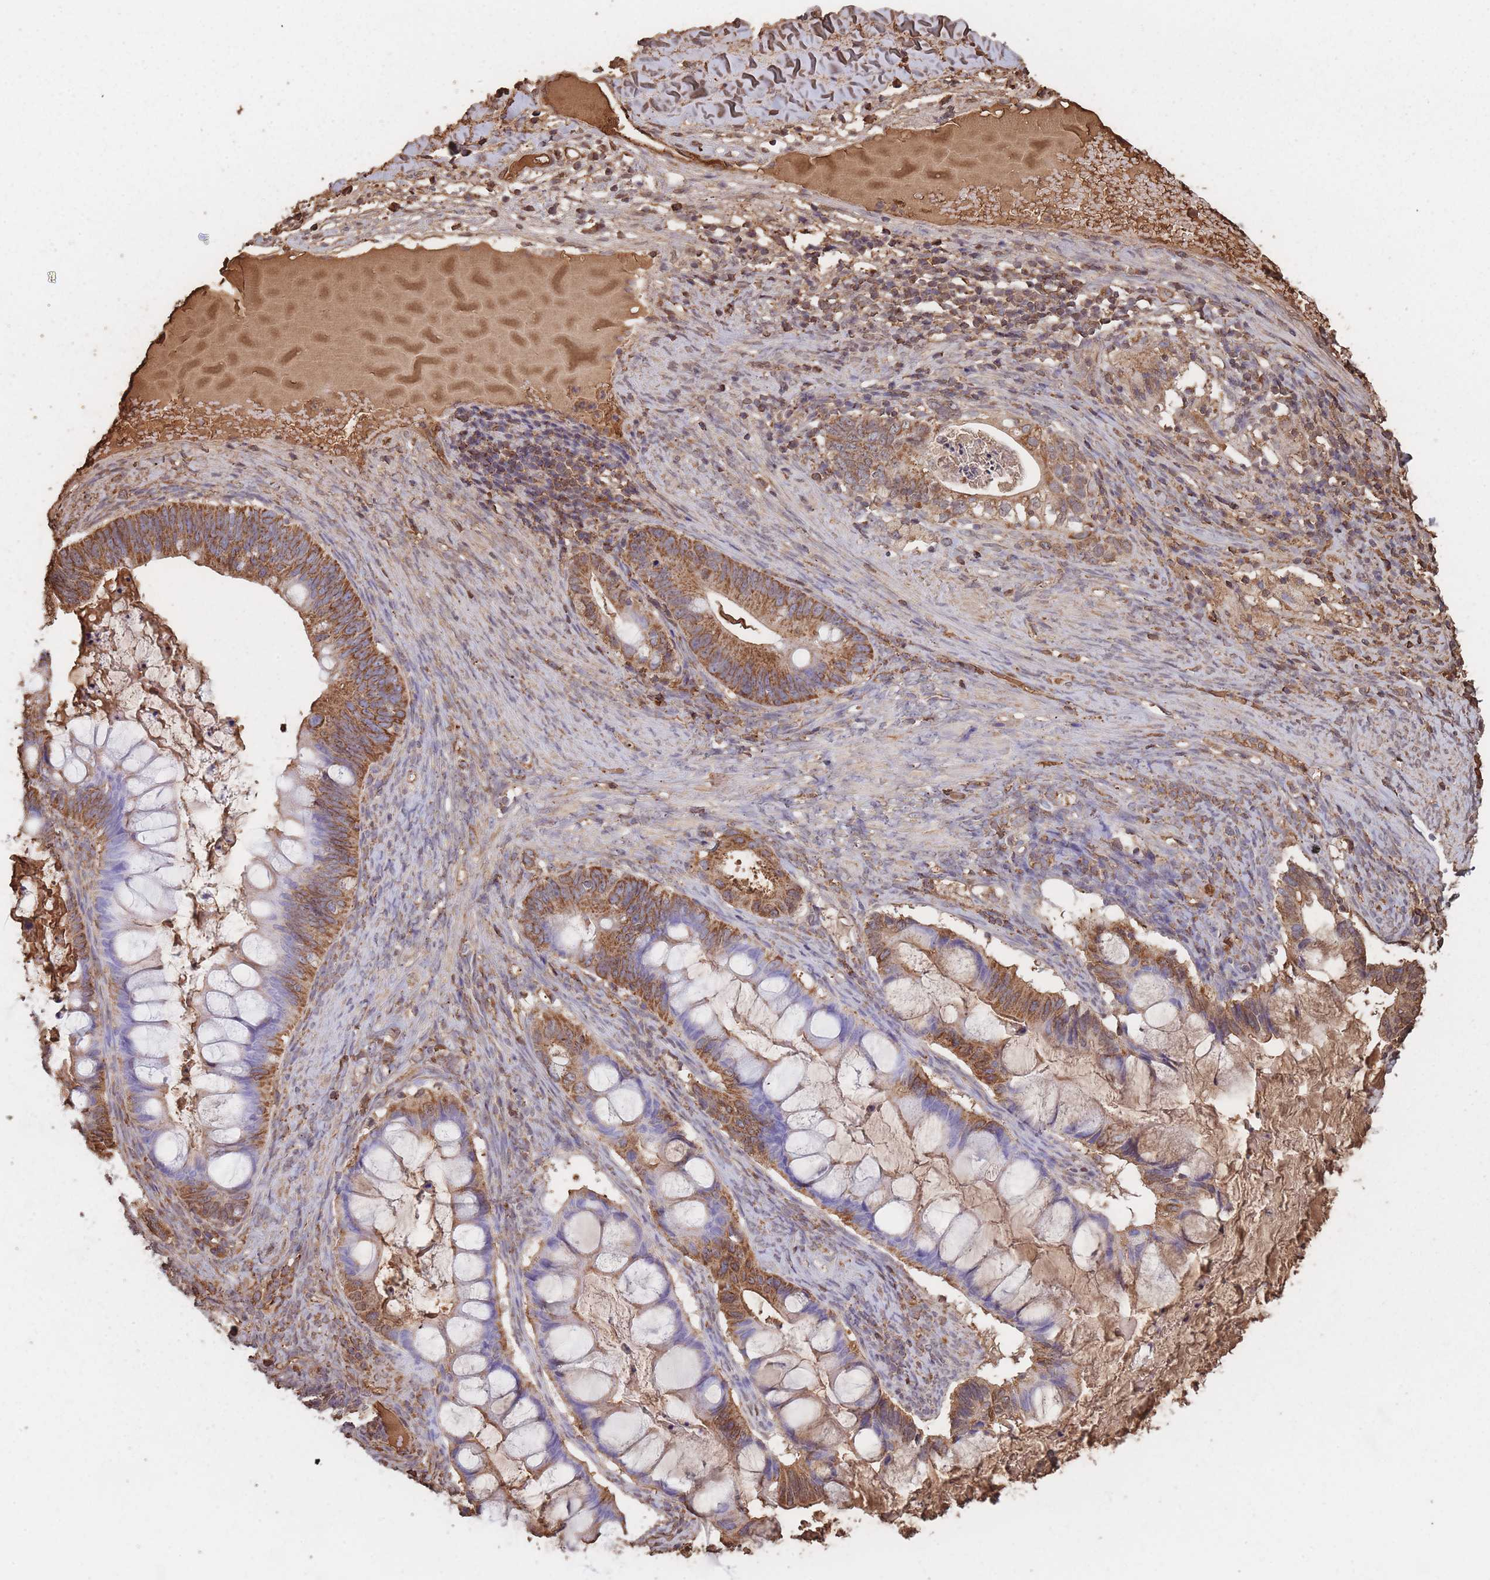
{"staining": {"intensity": "moderate", "quantity": ">75%", "location": "cytoplasmic/membranous"}, "tissue": "ovarian cancer", "cell_type": "Tumor cells", "image_type": "cancer", "snomed": [{"axis": "morphology", "description": "Cystadenocarcinoma, mucinous, NOS"}, {"axis": "topography", "description": "Ovary"}], "caption": "A brown stain shows moderate cytoplasmic/membranous staining of a protein in ovarian cancer tumor cells.", "gene": "KAT2A", "patient": {"sex": "female", "age": 61}}